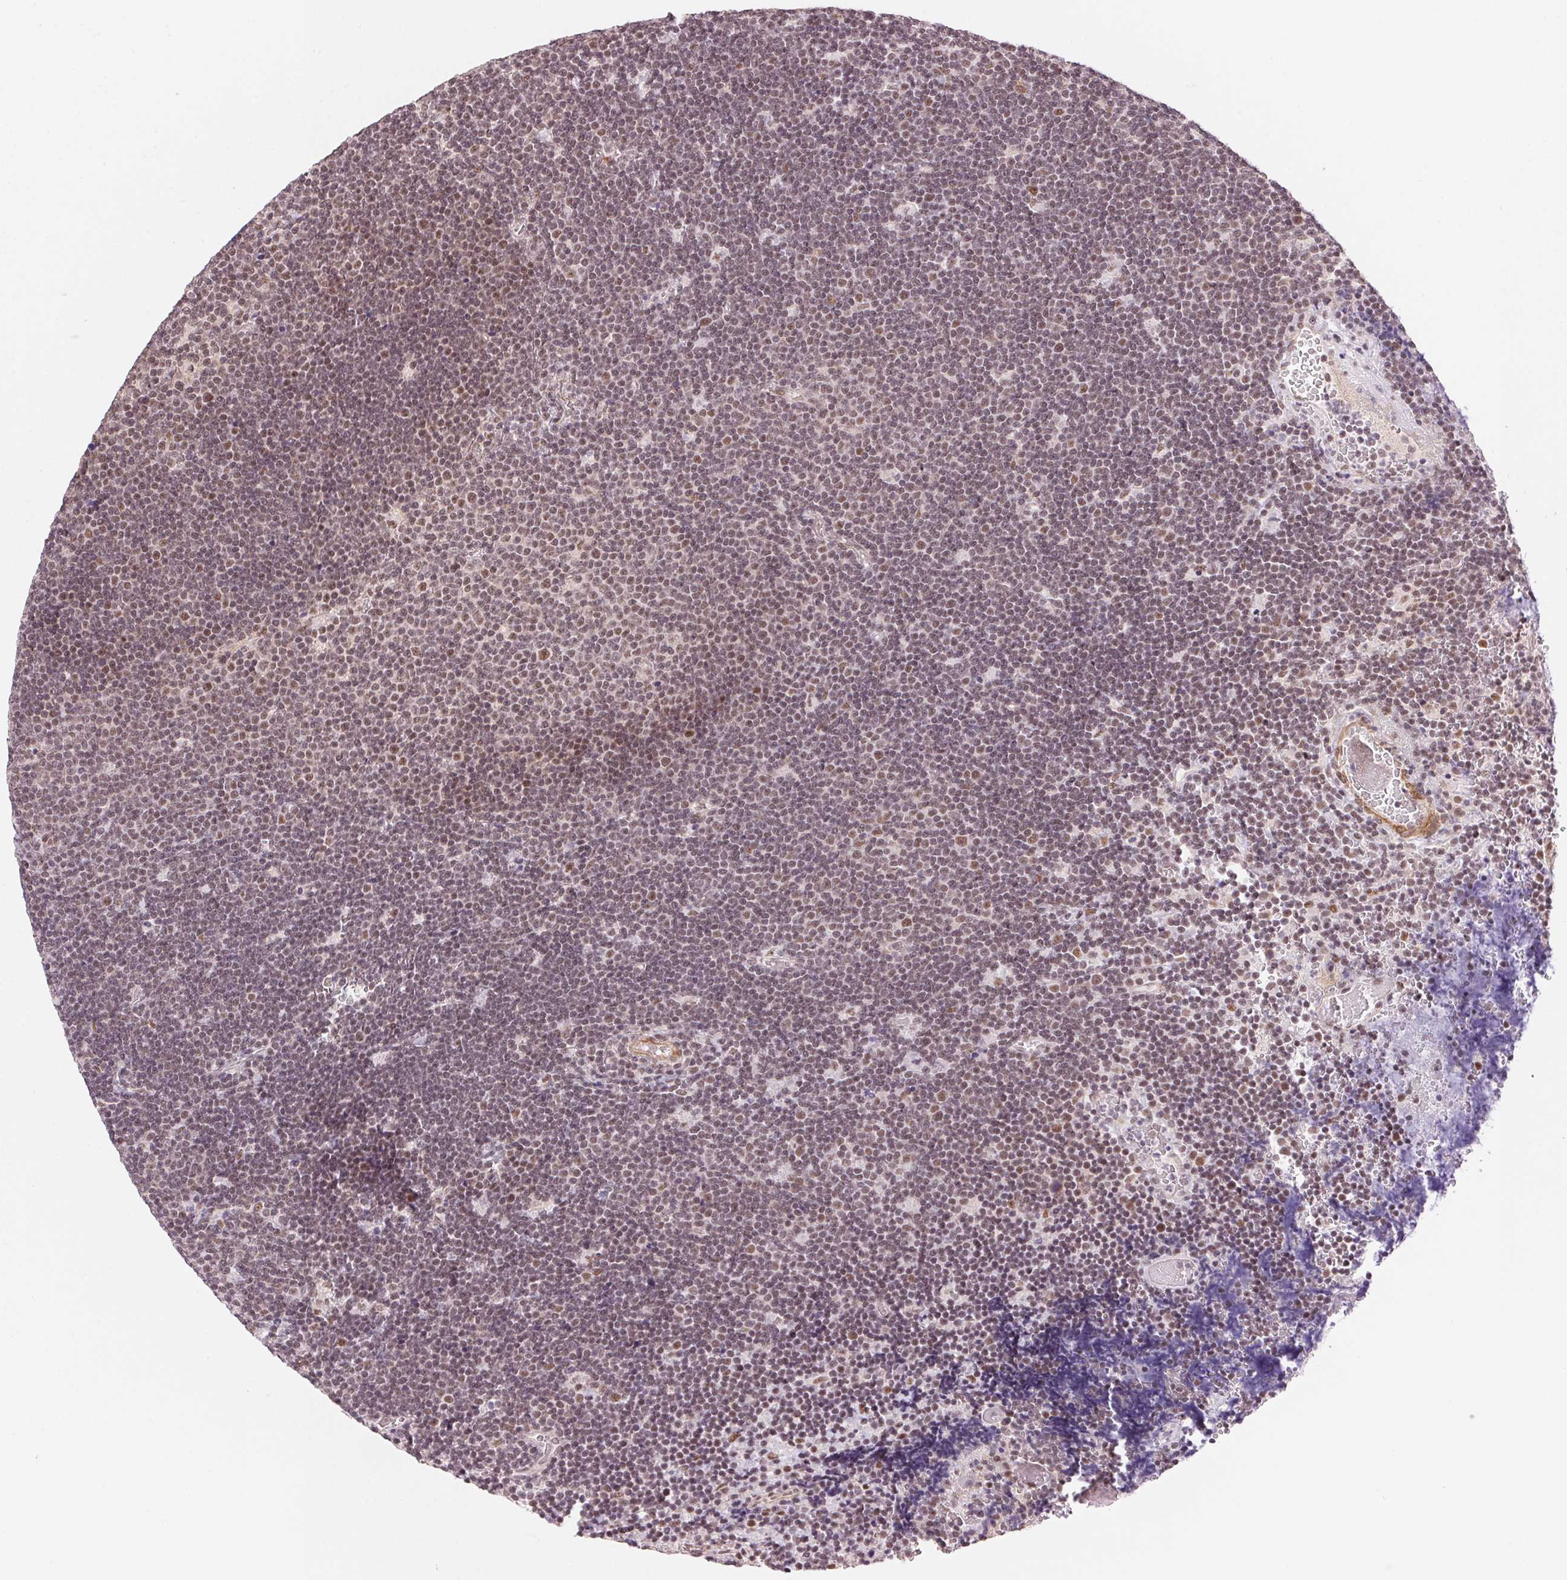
{"staining": {"intensity": "moderate", "quantity": "25%-75%", "location": "nuclear"}, "tissue": "lymphoma", "cell_type": "Tumor cells", "image_type": "cancer", "snomed": [{"axis": "morphology", "description": "Malignant lymphoma, non-Hodgkin's type, Low grade"}, {"axis": "topography", "description": "Brain"}], "caption": "Tumor cells show medium levels of moderate nuclear expression in about 25%-75% of cells in lymphoma.", "gene": "HNRNPDL", "patient": {"sex": "female", "age": 66}}